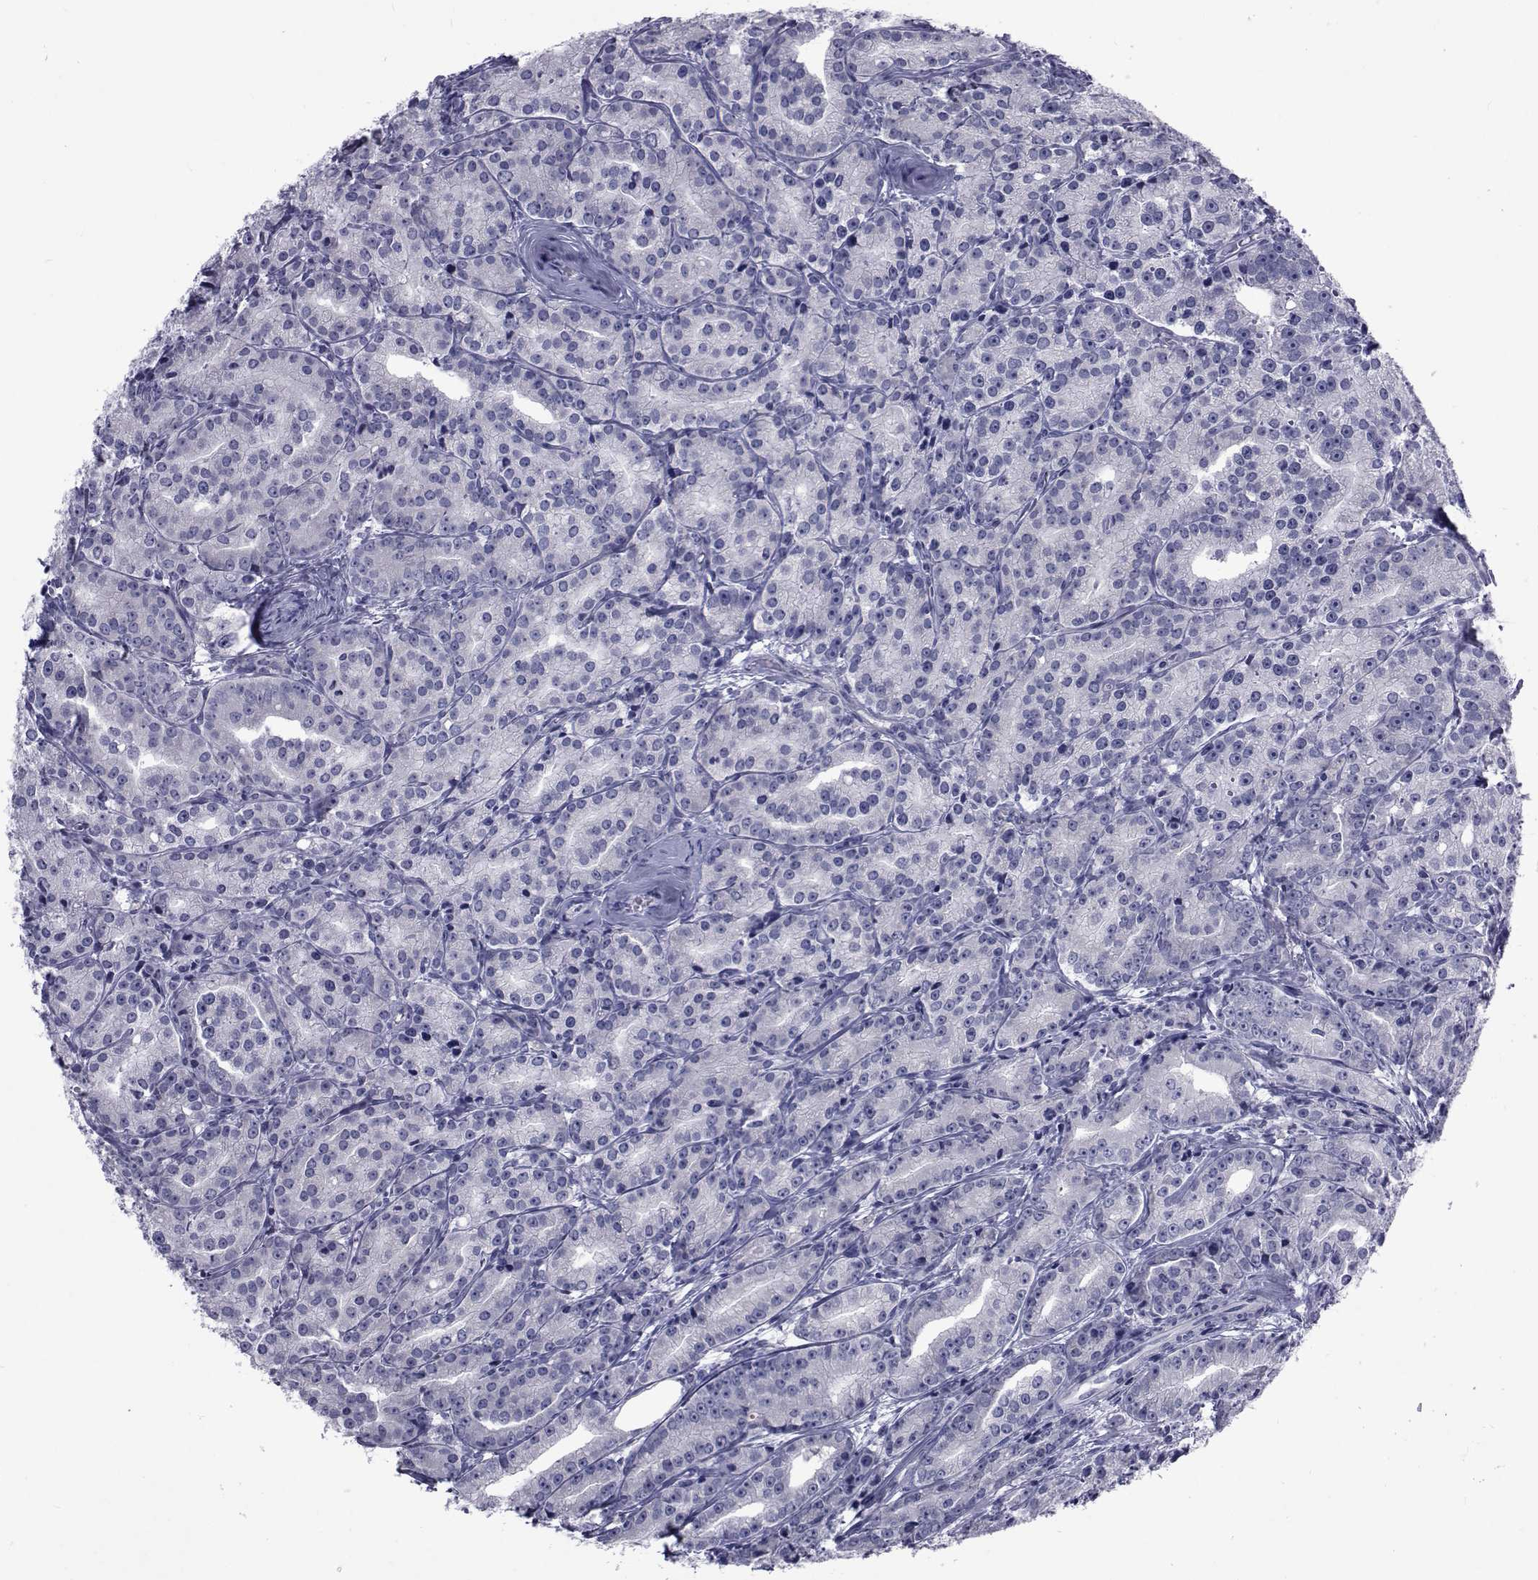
{"staining": {"intensity": "negative", "quantity": "none", "location": "none"}, "tissue": "prostate cancer", "cell_type": "Tumor cells", "image_type": "cancer", "snomed": [{"axis": "morphology", "description": "Adenocarcinoma, Medium grade"}, {"axis": "topography", "description": "Prostate"}], "caption": "The immunohistochemistry (IHC) micrograph has no significant expression in tumor cells of prostate cancer (adenocarcinoma (medium-grade)) tissue.", "gene": "GKAP1", "patient": {"sex": "male", "age": 74}}